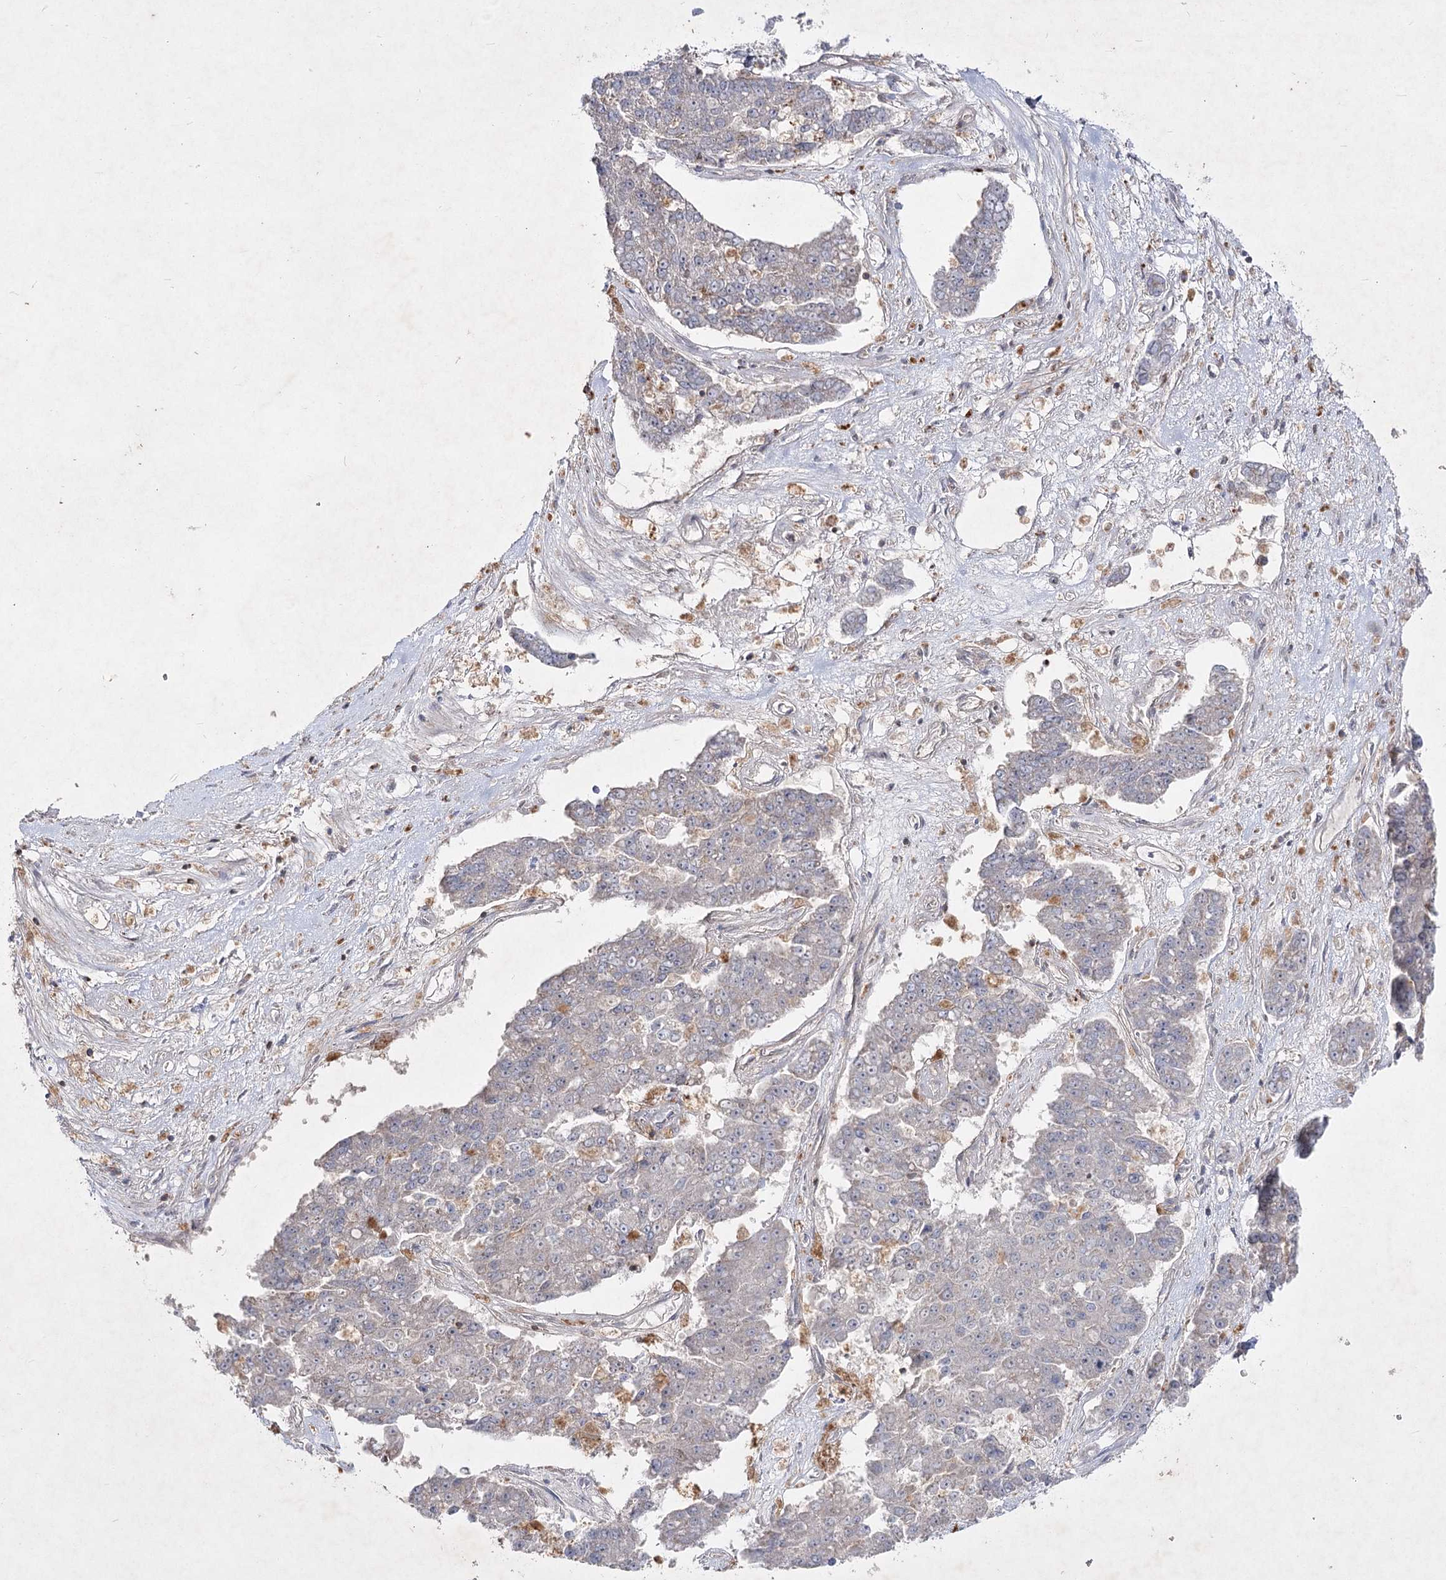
{"staining": {"intensity": "negative", "quantity": "none", "location": "none"}, "tissue": "pancreatic cancer", "cell_type": "Tumor cells", "image_type": "cancer", "snomed": [{"axis": "morphology", "description": "Adenocarcinoma, NOS"}, {"axis": "topography", "description": "Pancreas"}], "caption": "This is an IHC micrograph of human pancreatic cancer (adenocarcinoma). There is no expression in tumor cells.", "gene": "CIB2", "patient": {"sex": "male", "age": 50}}